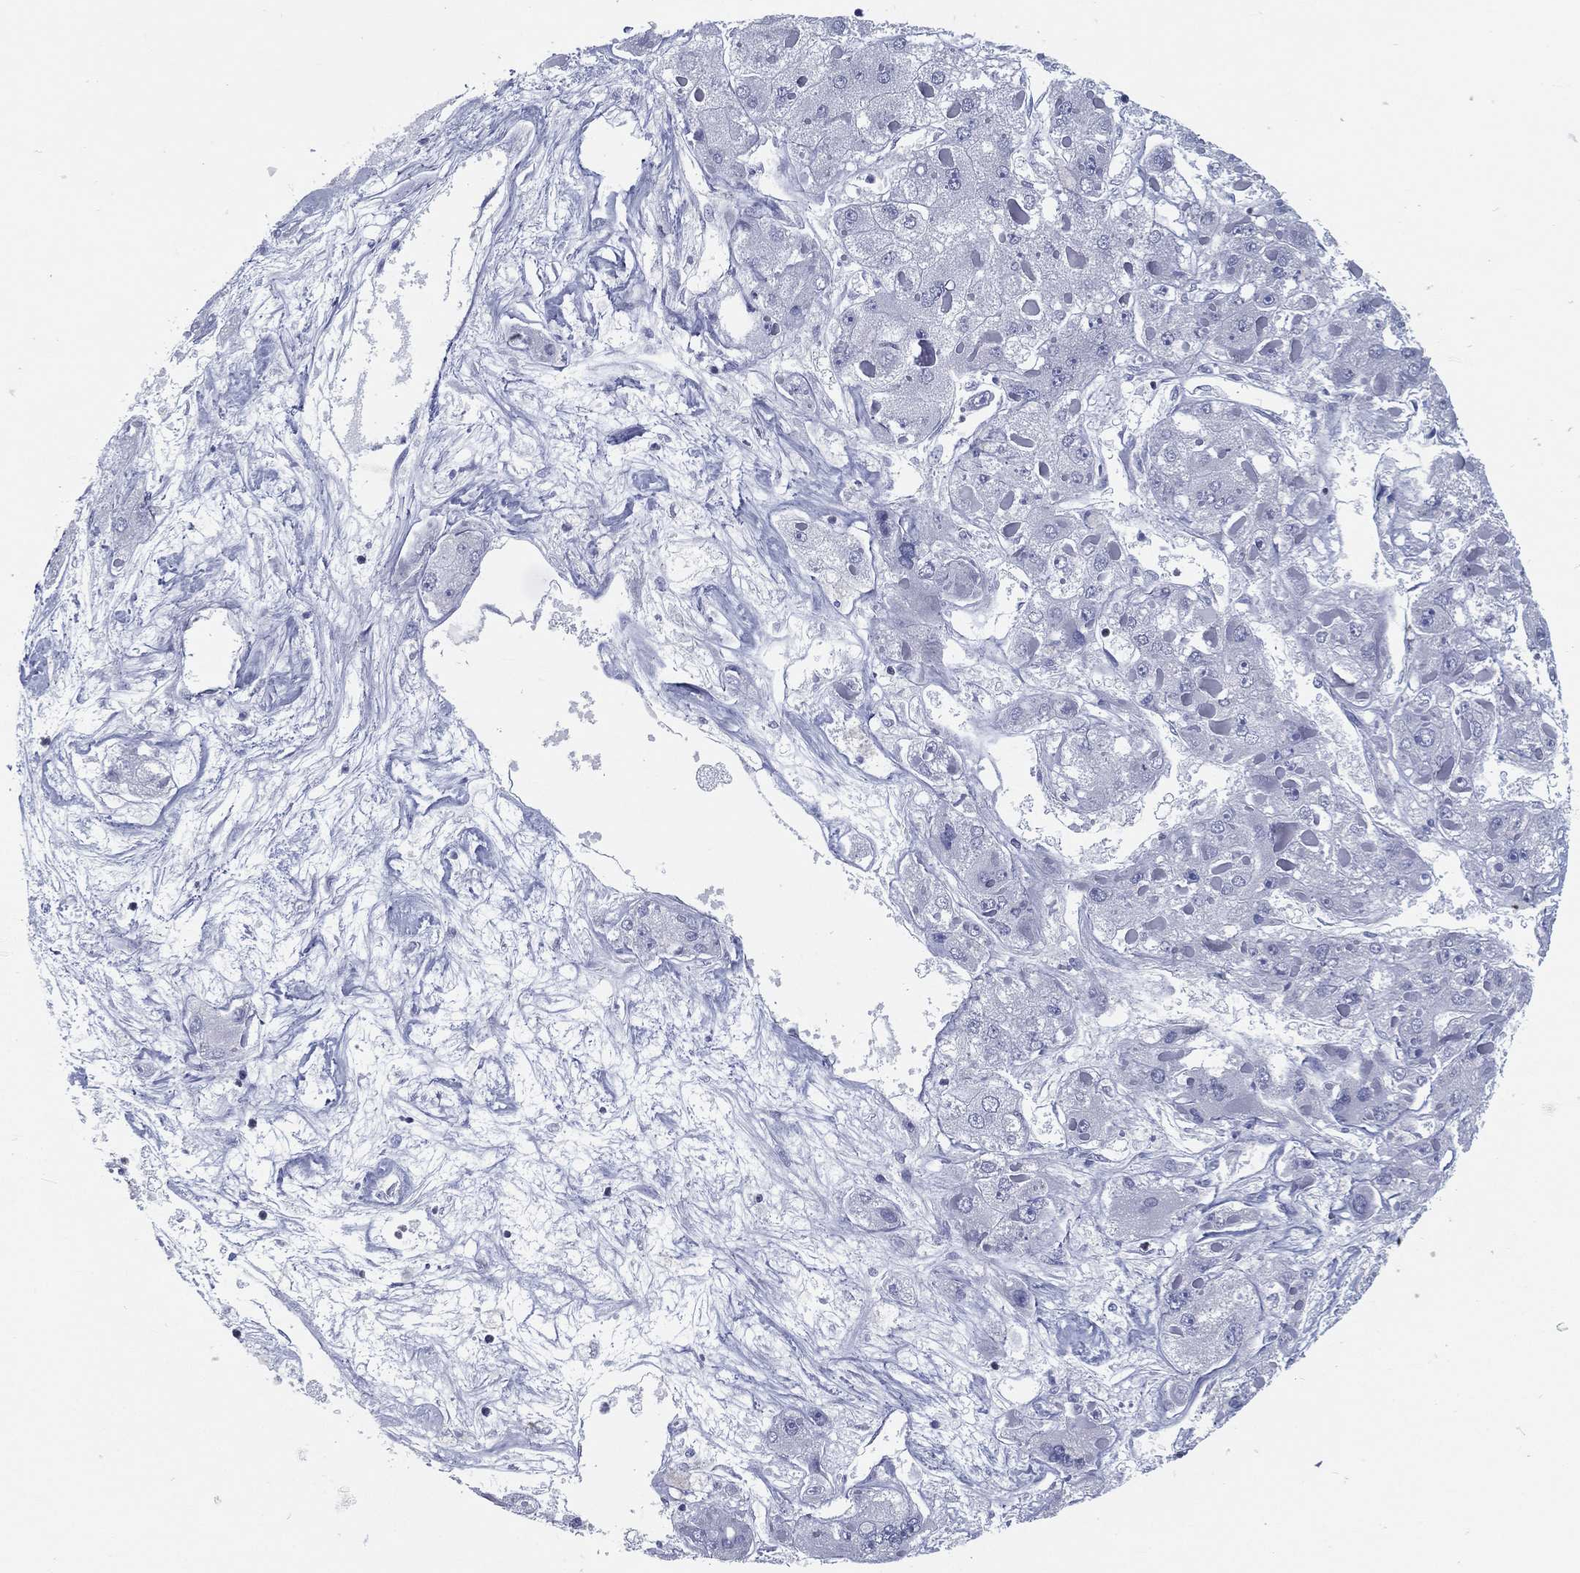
{"staining": {"intensity": "negative", "quantity": "none", "location": "none"}, "tissue": "liver cancer", "cell_type": "Tumor cells", "image_type": "cancer", "snomed": [{"axis": "morphology", "description": "Carcinoma, Hepatocellular, NOS"}, {"axis": "topography", "description": "Liver"}], "caption": "The immunohistochemistry photomicrograph has no significant staining in tumor cells of liver cancer (hepatocellular carcinoma) tissue. The staining was performed using DAB (3,3'-diaminobenzidine) to visualize the protein expression in brown, while the nuclei were stained in blue with hematoxylin (Magnification: 20x).", "gene": "PYHIN1", "patient": {"sex": "female", "age": 73}}